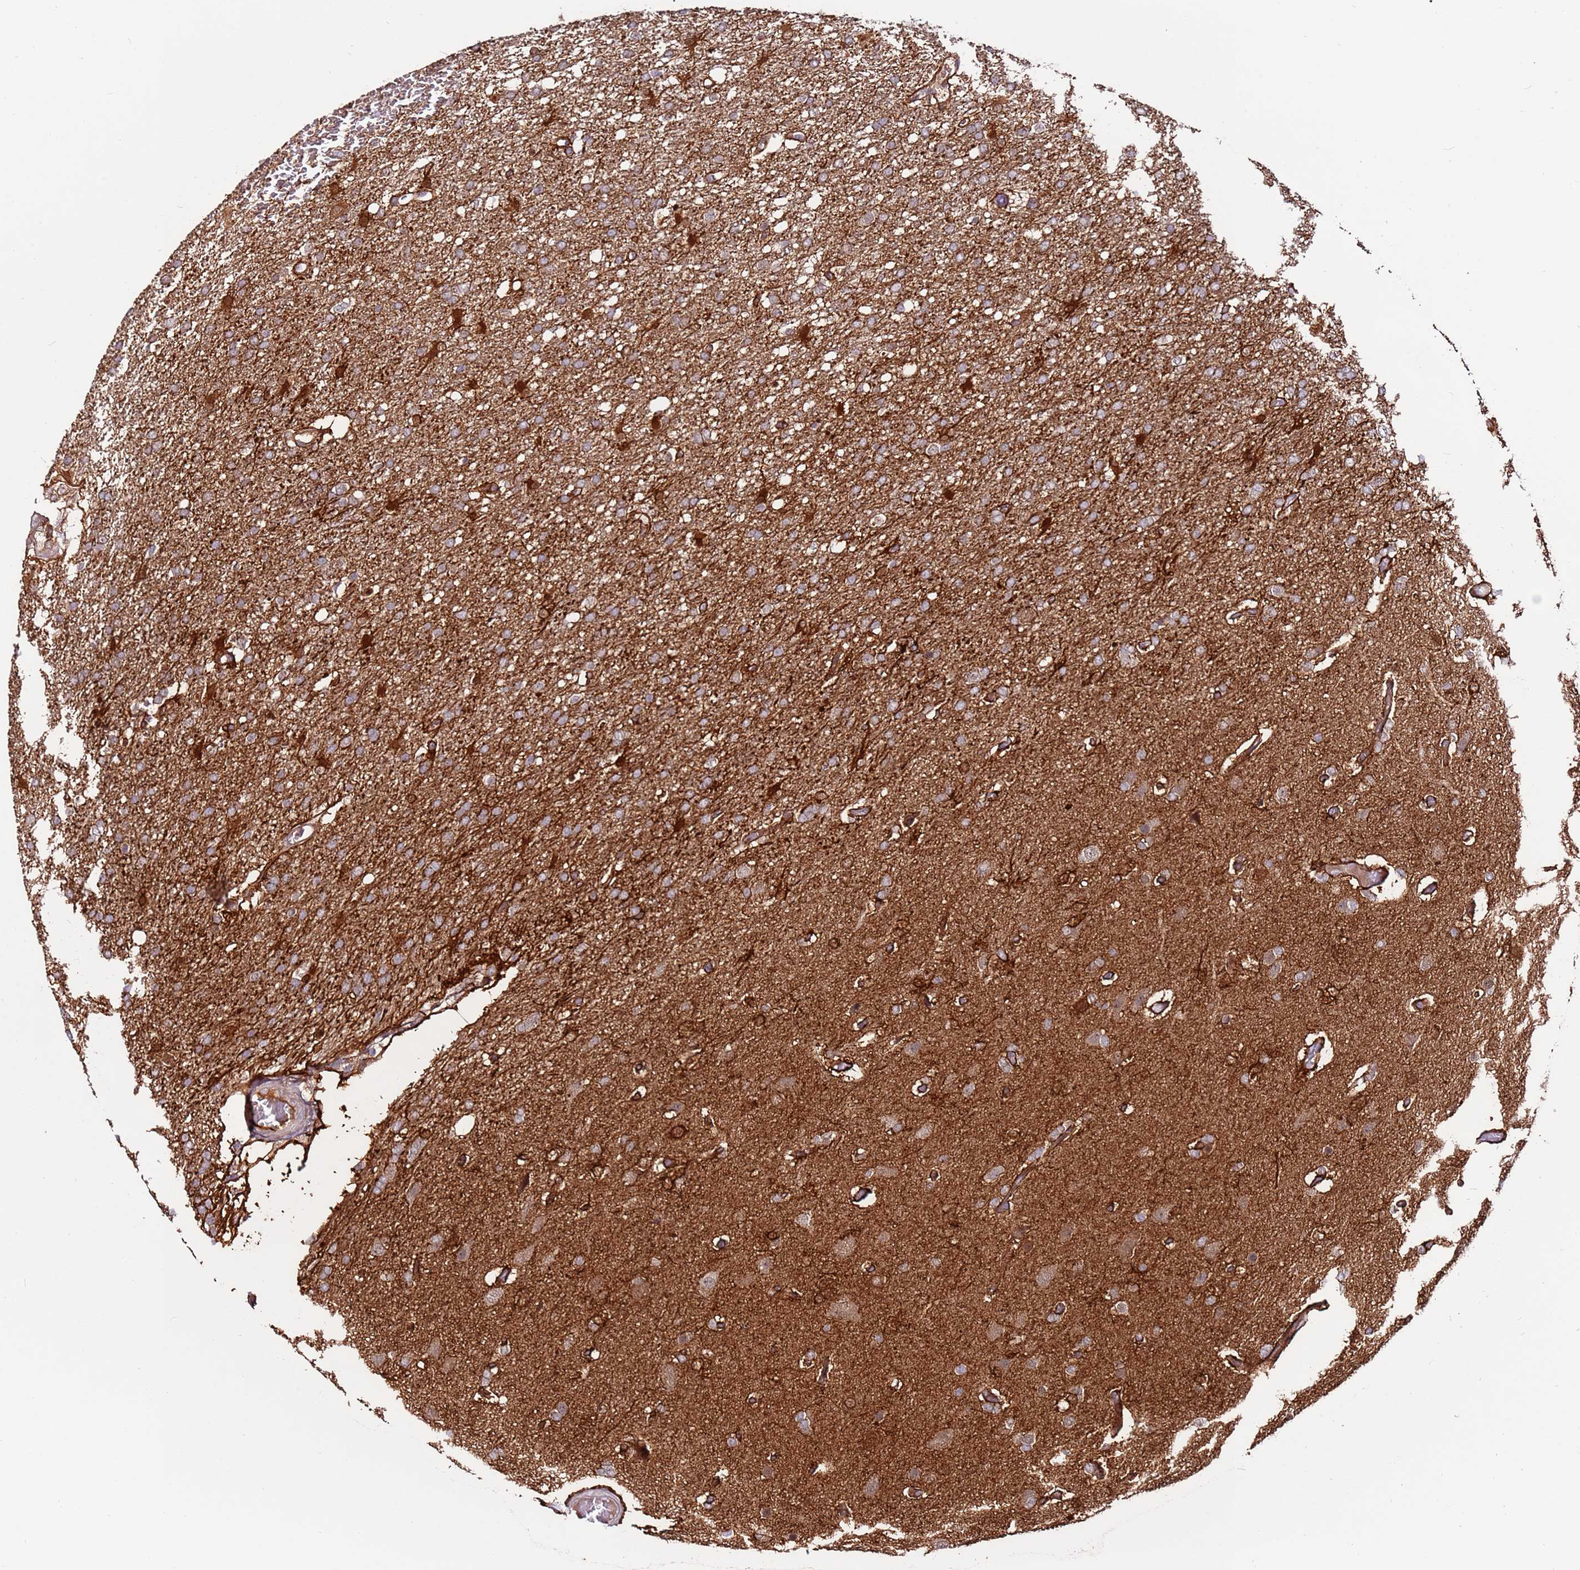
{"staining": {"intensity": "weak", "quantity": "25%-75%", "location": "cytoplasmic/membranous"}, "tissue": "glioma", "cell_type": "Tumor cells", "image_type": "cancer", "snomed": [{"axis": "morphology", "description": "Glioma, malignant, High grade"}, {"axis": "topography", "description": "Brain"}], "caption": "This histopathology image shows immunohistochemistry (IHC) staining of high-grade glioma (malignant), with low weak cytoplasmic/membranous staining in approximately 25%-75% of tumor cells.", "gene": "MTG2", "patient": {"sex": "female", "age": 74}}